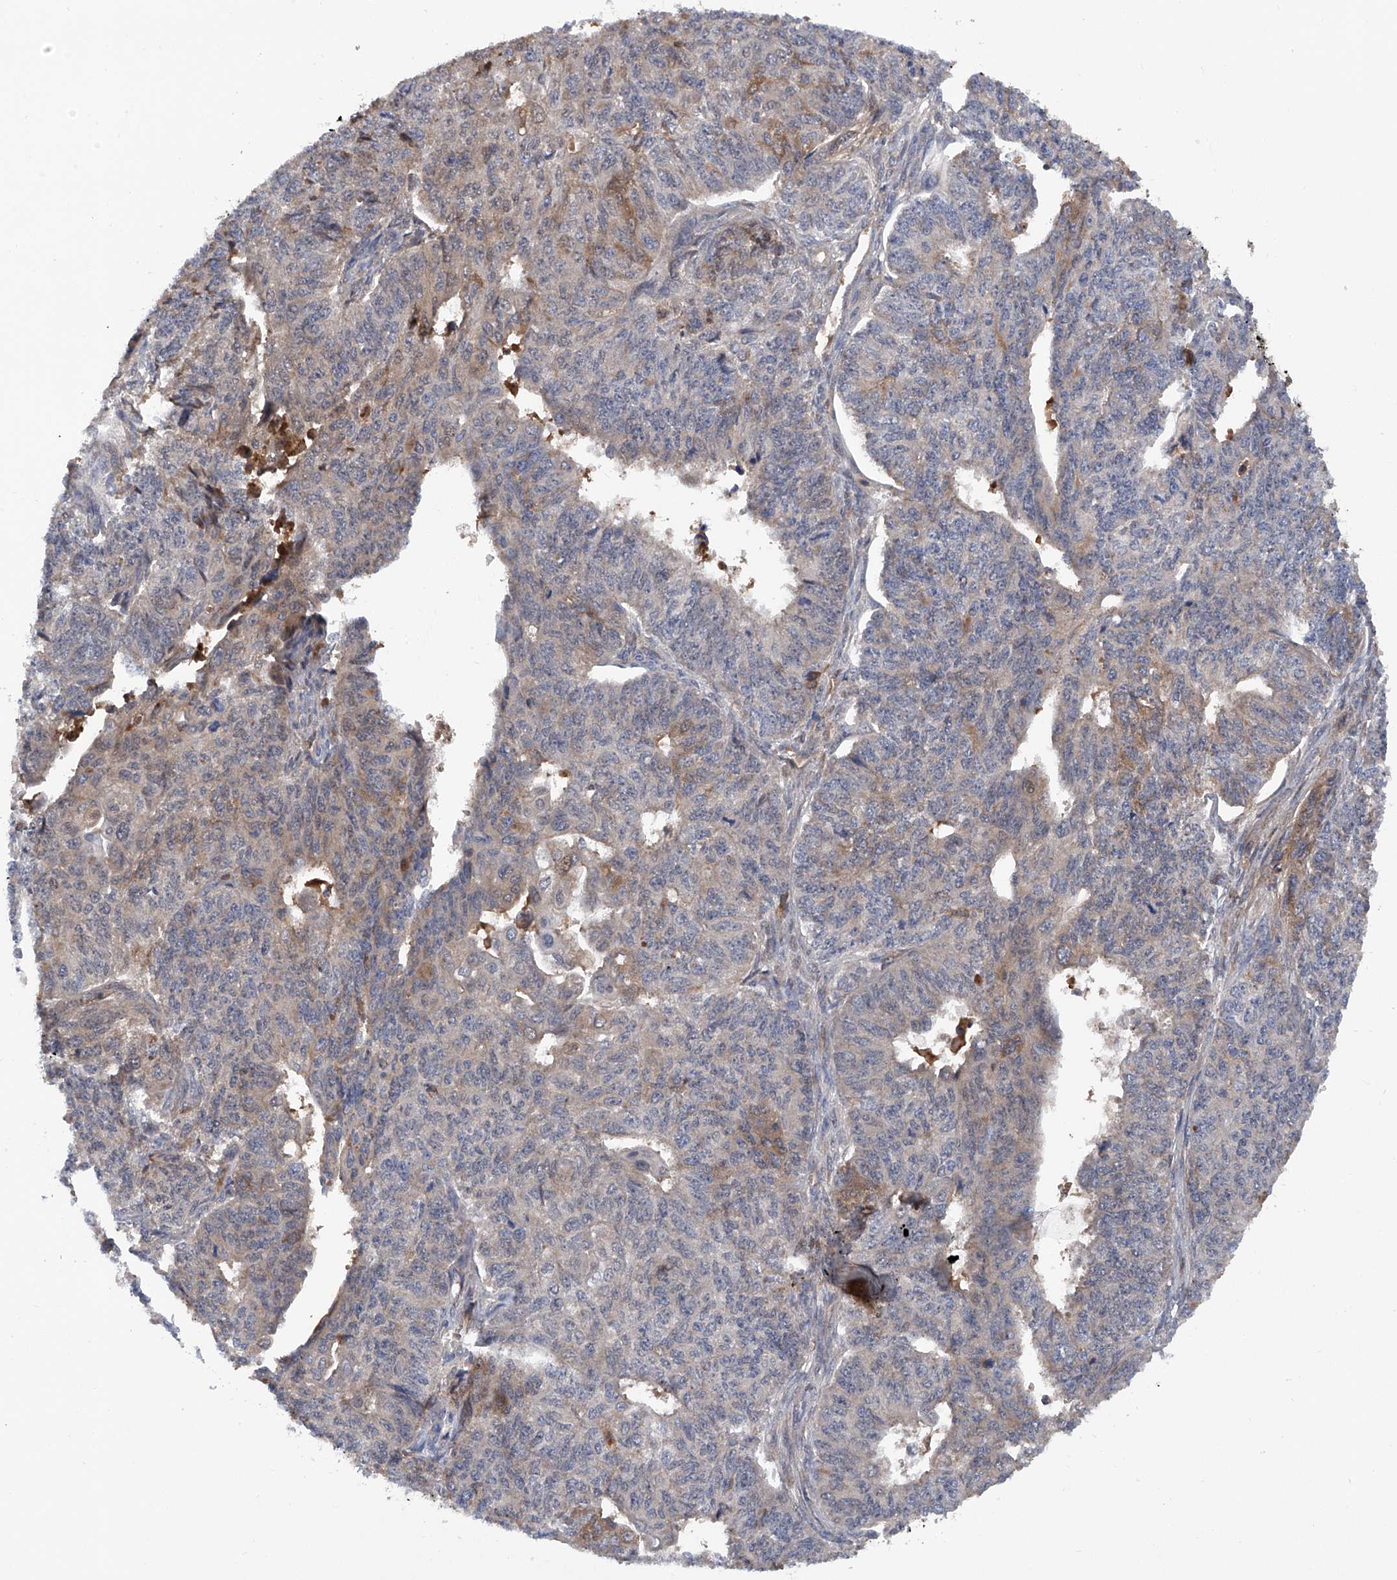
{"staining": {"intensity": "moderate", "quantity": "<25%", "location": "cytoplasmic/membranous"}, "tissue": "endometrial cancer", "cell_type": "Tumor cells", "image_type": "cancer", "snomed": [{"axis": "morphology", "description": "Adenocarcinoma, NOS"}, {"axis": "topography", "description": "Endometrium"}], "caption": "A micrograph showing moderate cytoplasmic/membranous expression in about <25% of tumor cells in adenocarcinoma (endometrial), as visualized by brown immunohistochemical staining.", "gene": "ASCC3", "patient": {"sex": "female", "age": 32}}